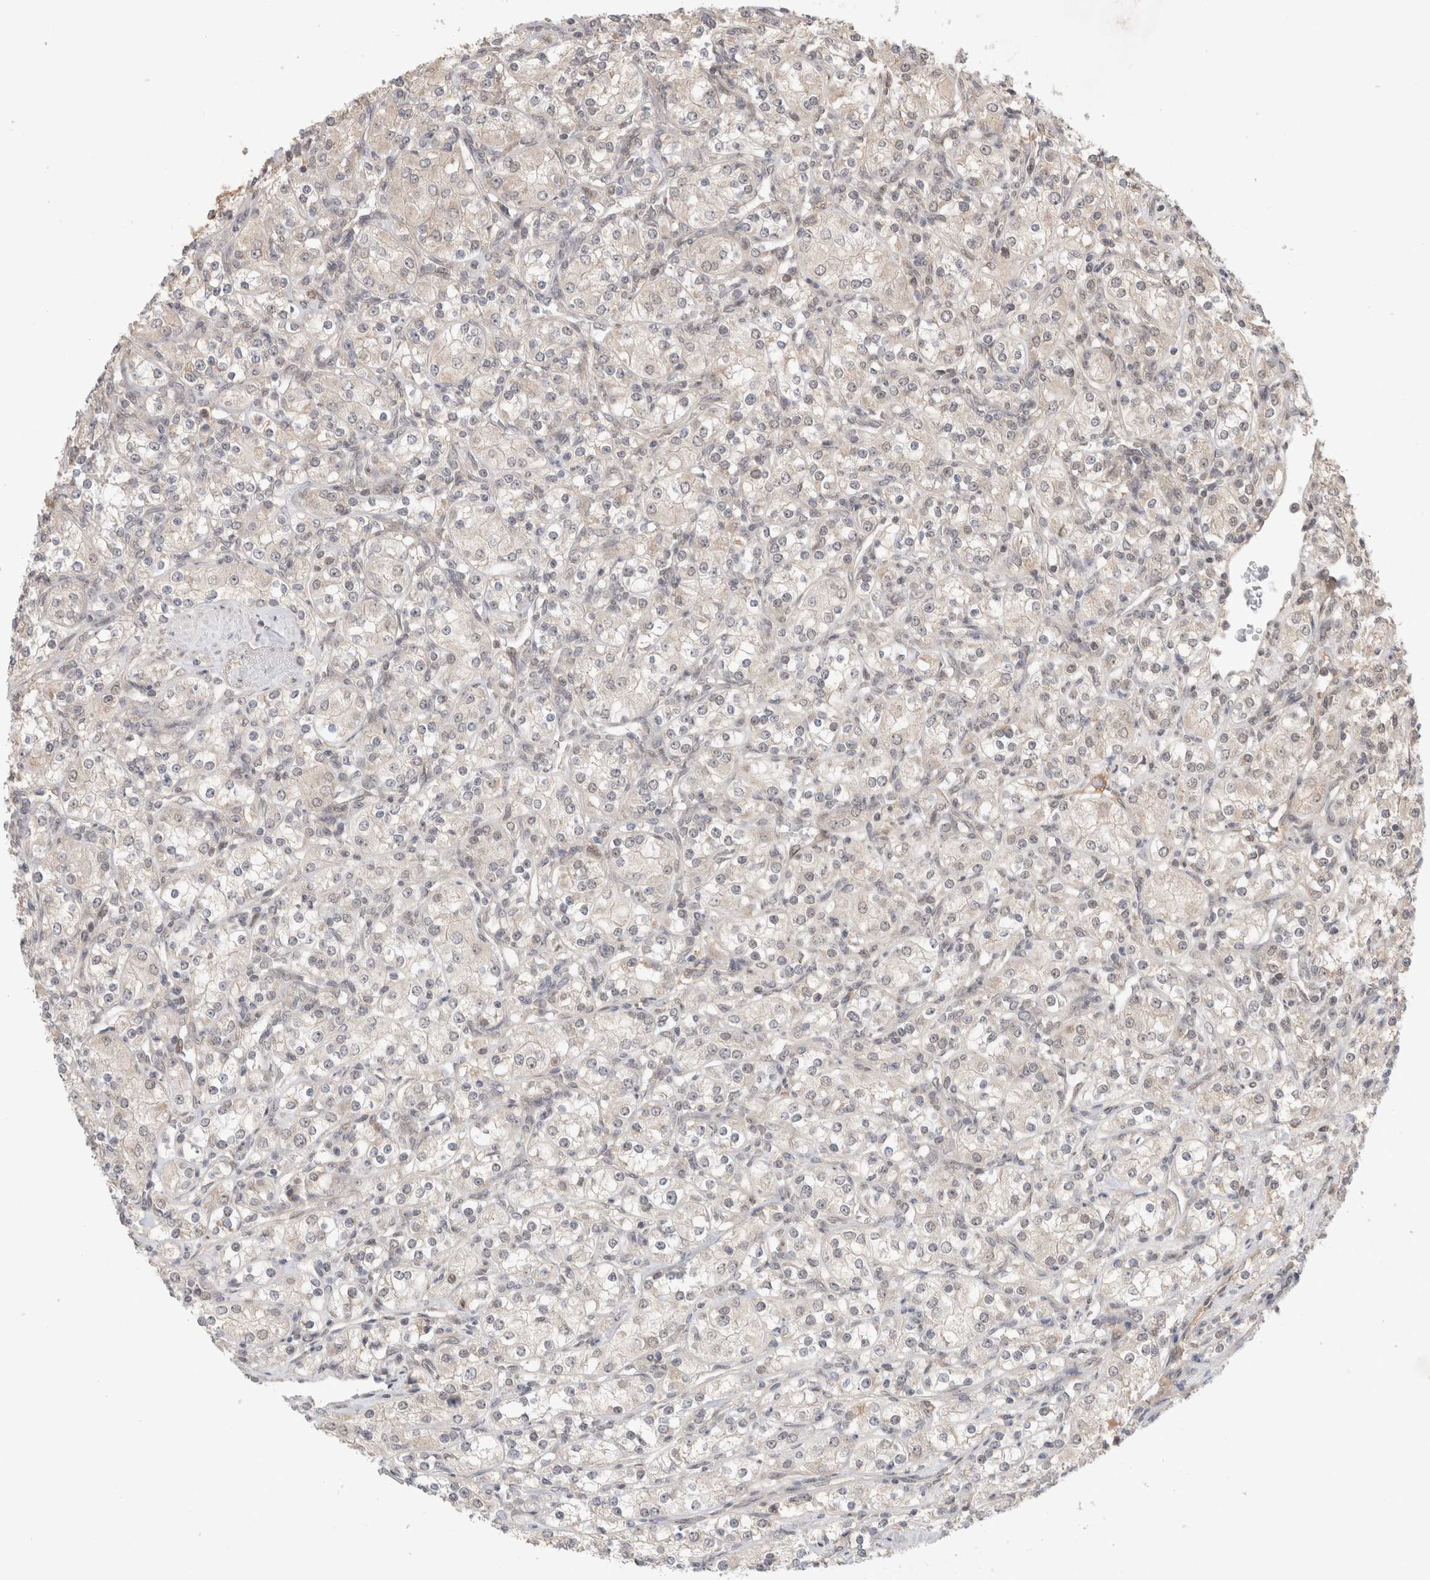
{"staining": {"intensity": "negative", "quantity": "none", "location": "none"}, "tissue": "renal cancer", "cell_type": "Tumor cells", "image_type": "cancer", "snomed": [{"axis": "morphology", "description": "Adenocarcinoma, NOS"}, {"axis": "topography", "description": "Kidney"}], "caption": "The image exhibits no staining of tumor cells in renal cancer (adenocarcinoma). The staining was performed using DAB (3,3'-diaminobenzidine) to visualize the protein expression in brown, while the nuclei were stained in blue with hematoxylin (Magnification: 20x).", "gene": "SYDE2", "patient": {"sex": "male", "age": 77}}